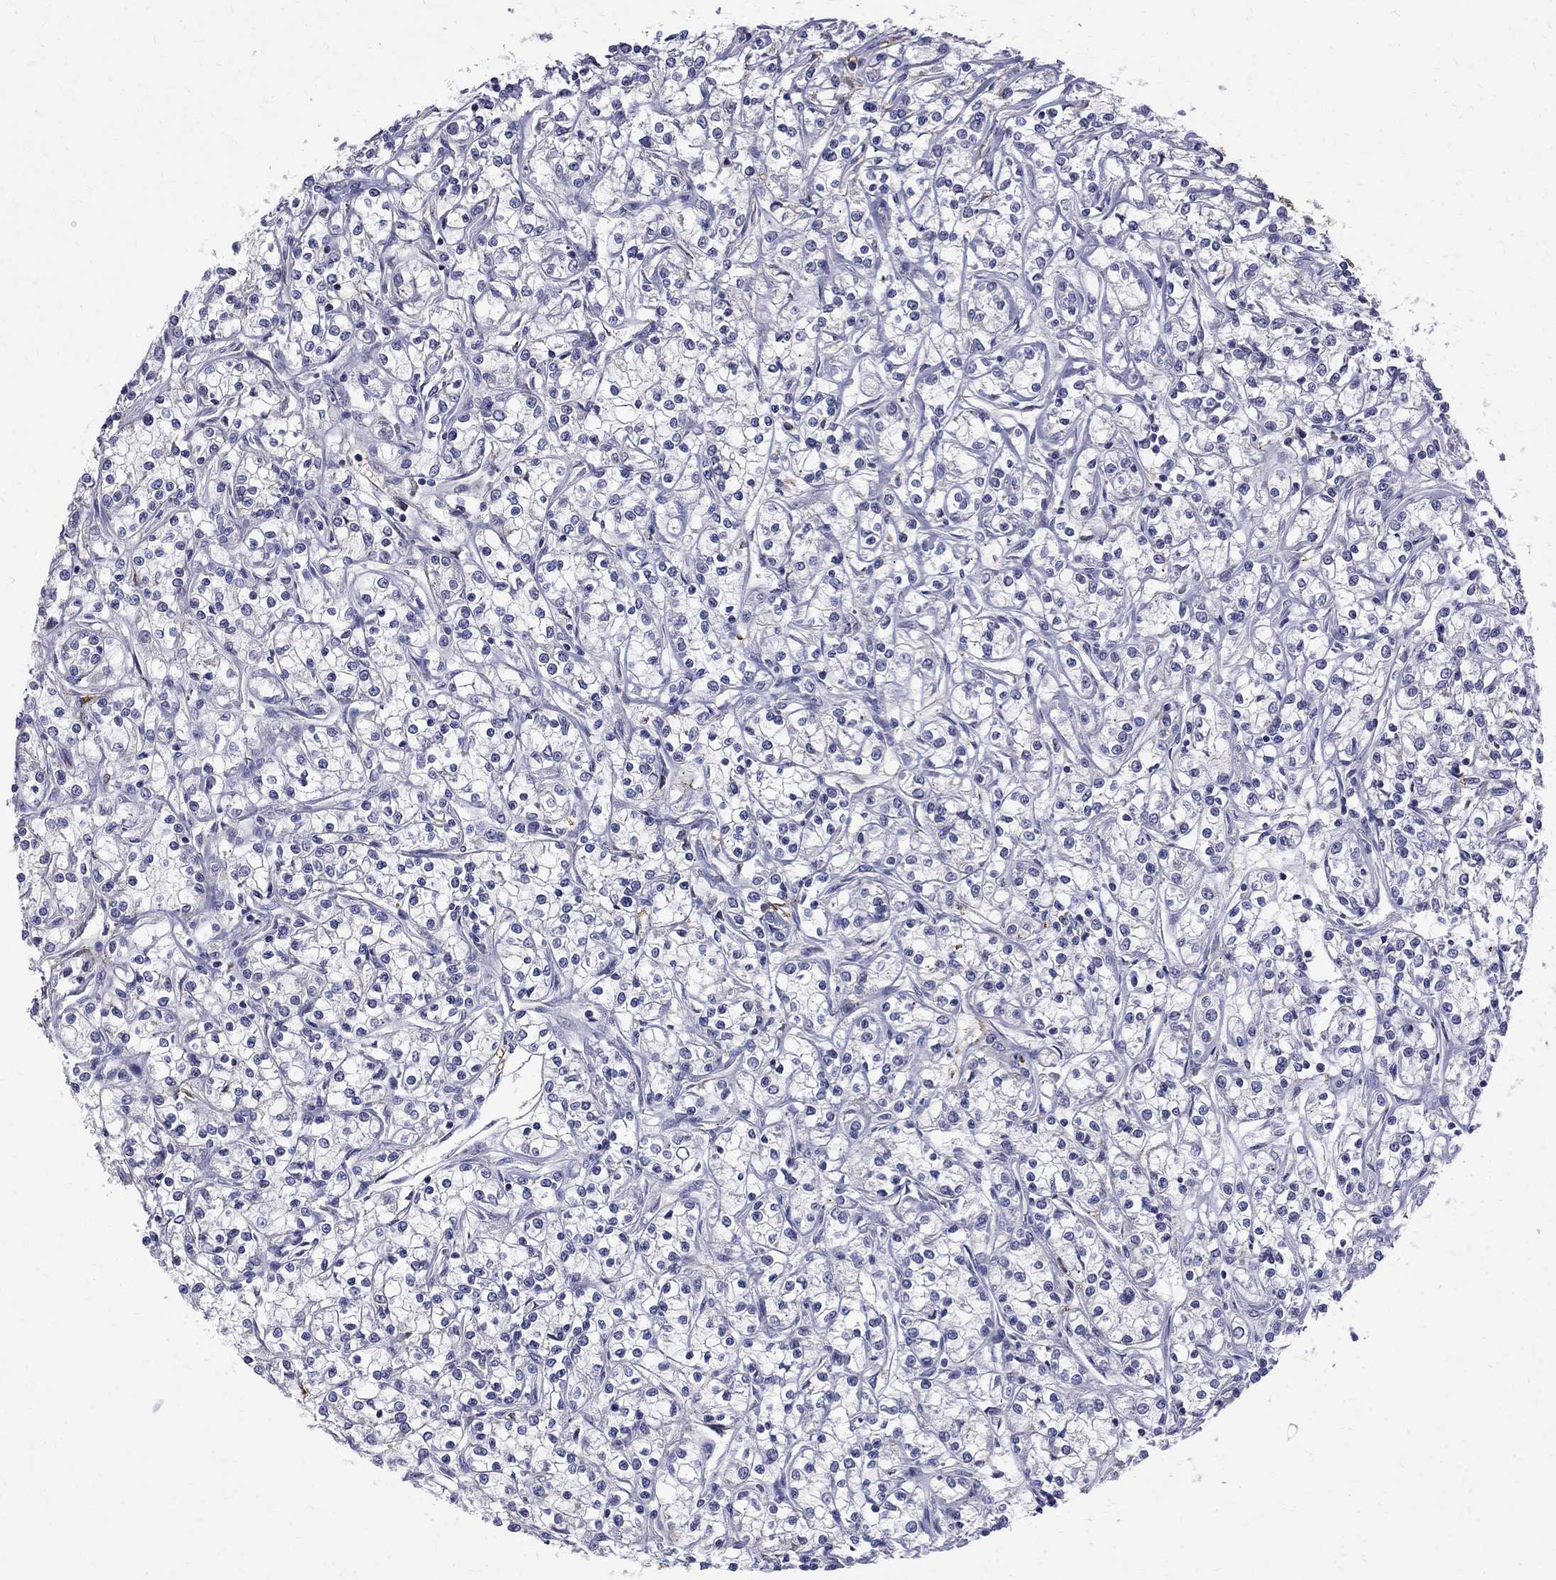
{"staining": {"intensity": "negative", "quantity": "none", "location": "none"}, "tissue": "renal cancer", "cell_type": "Tumor cells", "image_type": "cancer", "snomed": [{"axis": "morphology", "description": "Adenocarcinoma, NOS"}, {"axis": "topography", "description": "Kidney"}], "caption": "The histopathology image reveals no significant expression in tumor cells of renal adenocarcinoma.", "gene": "AGER", "patient": {"sex": "female", "age": 59}}